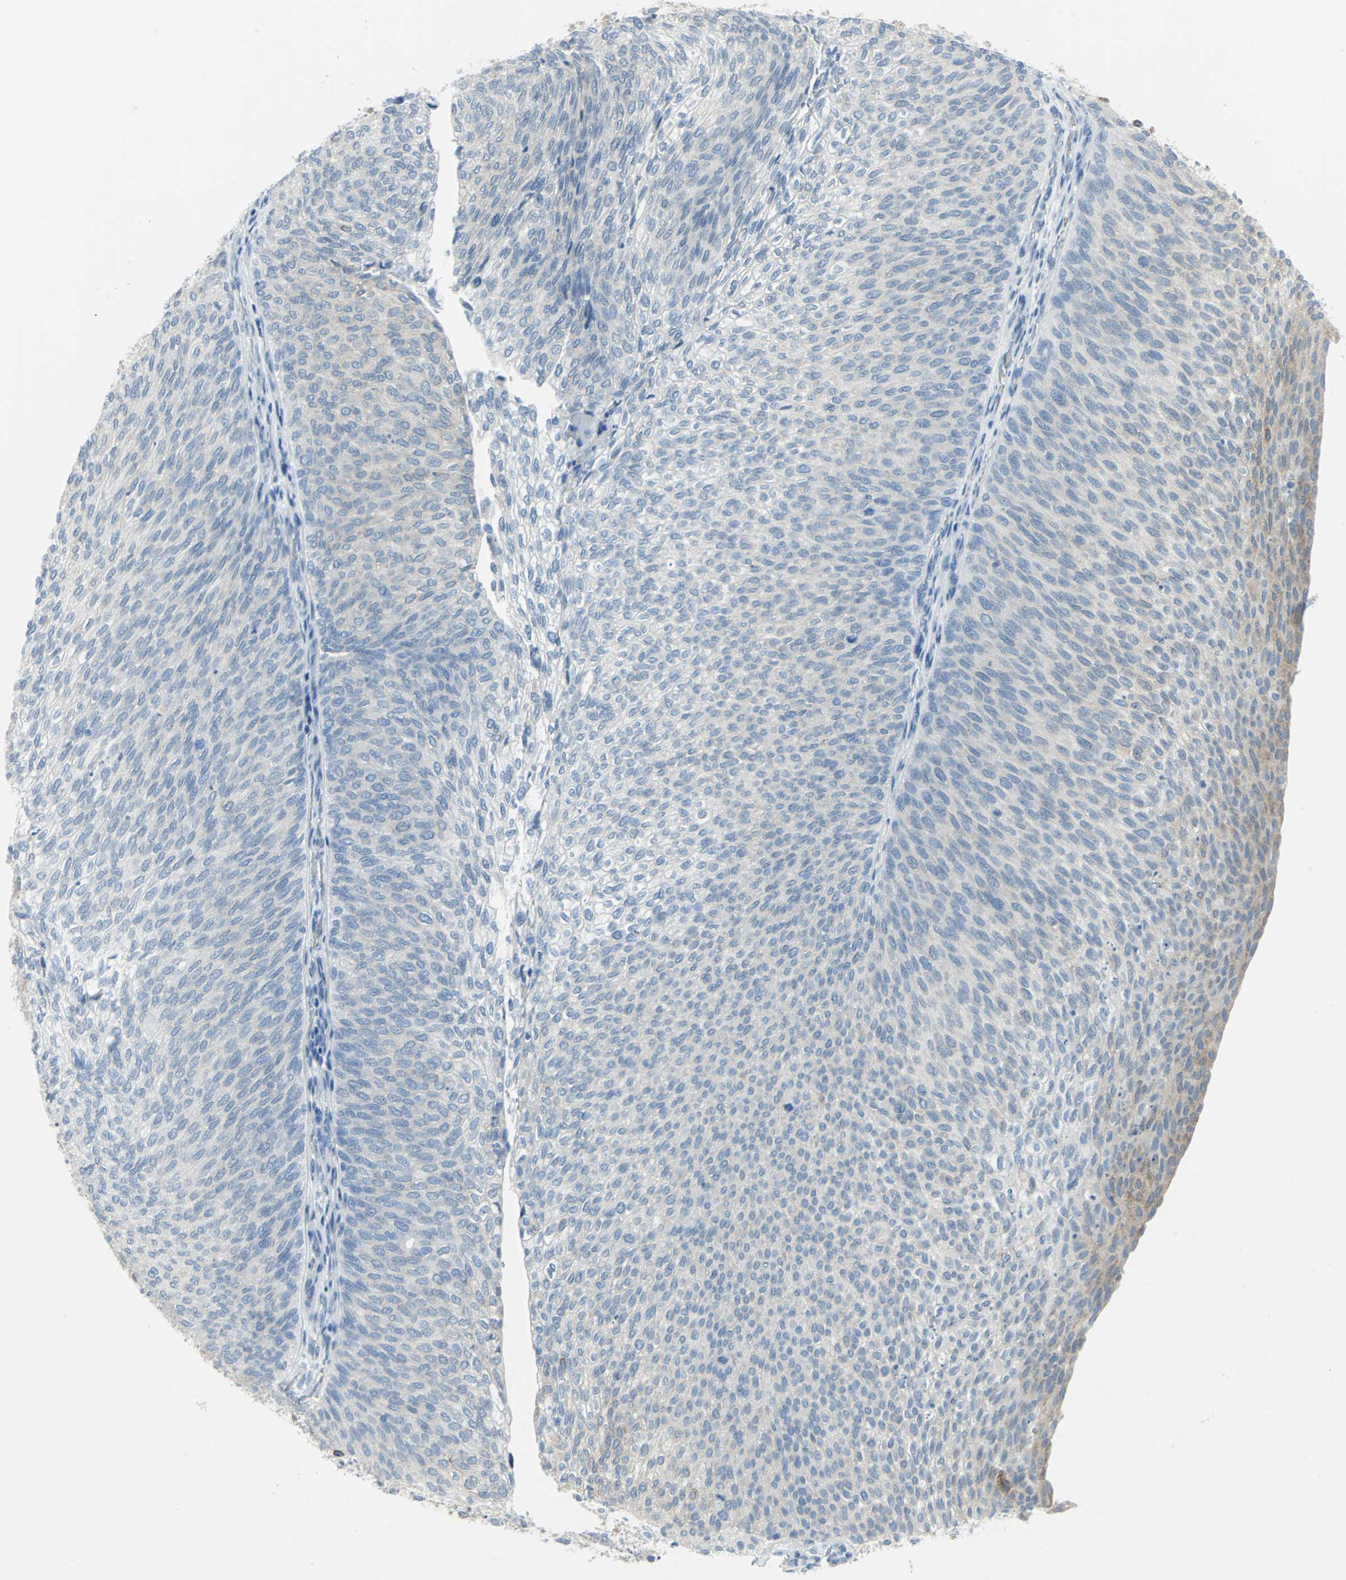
{"staining": {"intensity": "weak", "quantity": "<25%", "location": "cytoplasmic/membranous"}, "tissue": "urothelial cancer", "cell_type": "Tumor cells", "image_type": "cancer", "snomed": [{"axis": "morphology", "description": "Urothelial carcinoma, Low grade"}, {"axis": "topography", "description": "Urinary bladder"}], "caption": "An immunohistochemistry photomicrograph of urothelial carcinoma (low-grade) is shown. There is no staining in tumor cells of urothelial carcinoma (low-grade). (Immunohistochemistry, brightfield microscopy, high magnification).", "gene": "CYB5A", "patient": {"sex": "female", "age": 79}}